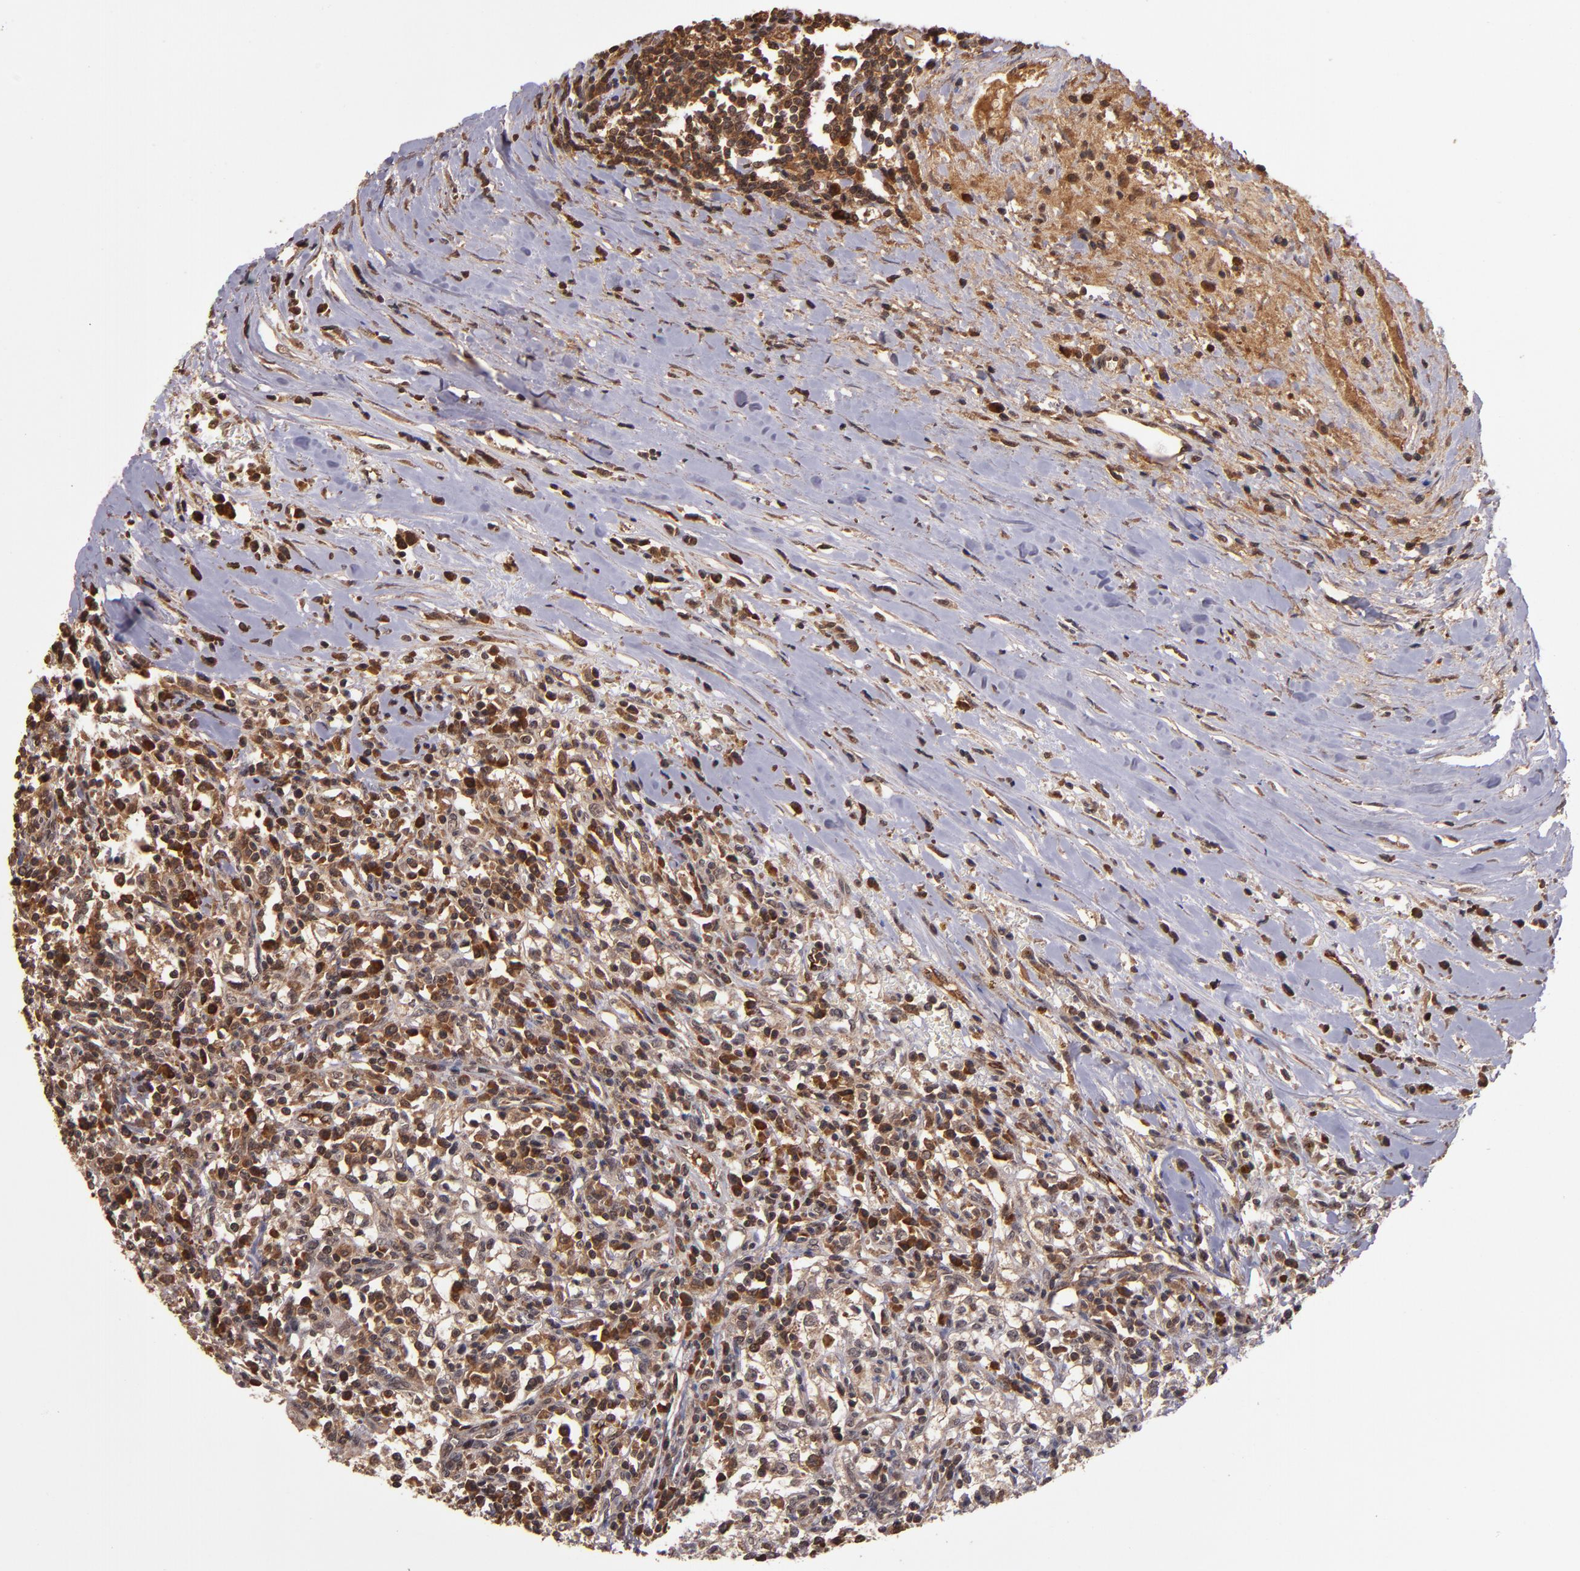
{"staining": {"intensity": "moderate", "quantity": ">75%", "location": "cytoplasmic/membranous"}, "tissue": "renal cancer", "cell_type": "Tumor cells", "image_type": "cancer", "snomed": [{"axis": "morphology", "description": "Adenocarcinoma, NOS"}, {"axis": "topography", "description": "Kidney"}], "caption": "The photomicrograph exhibits a brown stain indicating the presence of a protein in the cytoplasmic/membranous of tumor cells in adenocarcinoma (renal). (brown staining indicates protein expression, while blue staining denotes nuclei).", "gene": "RIOK3", "patient": {"sex": "male", "age": 82}}